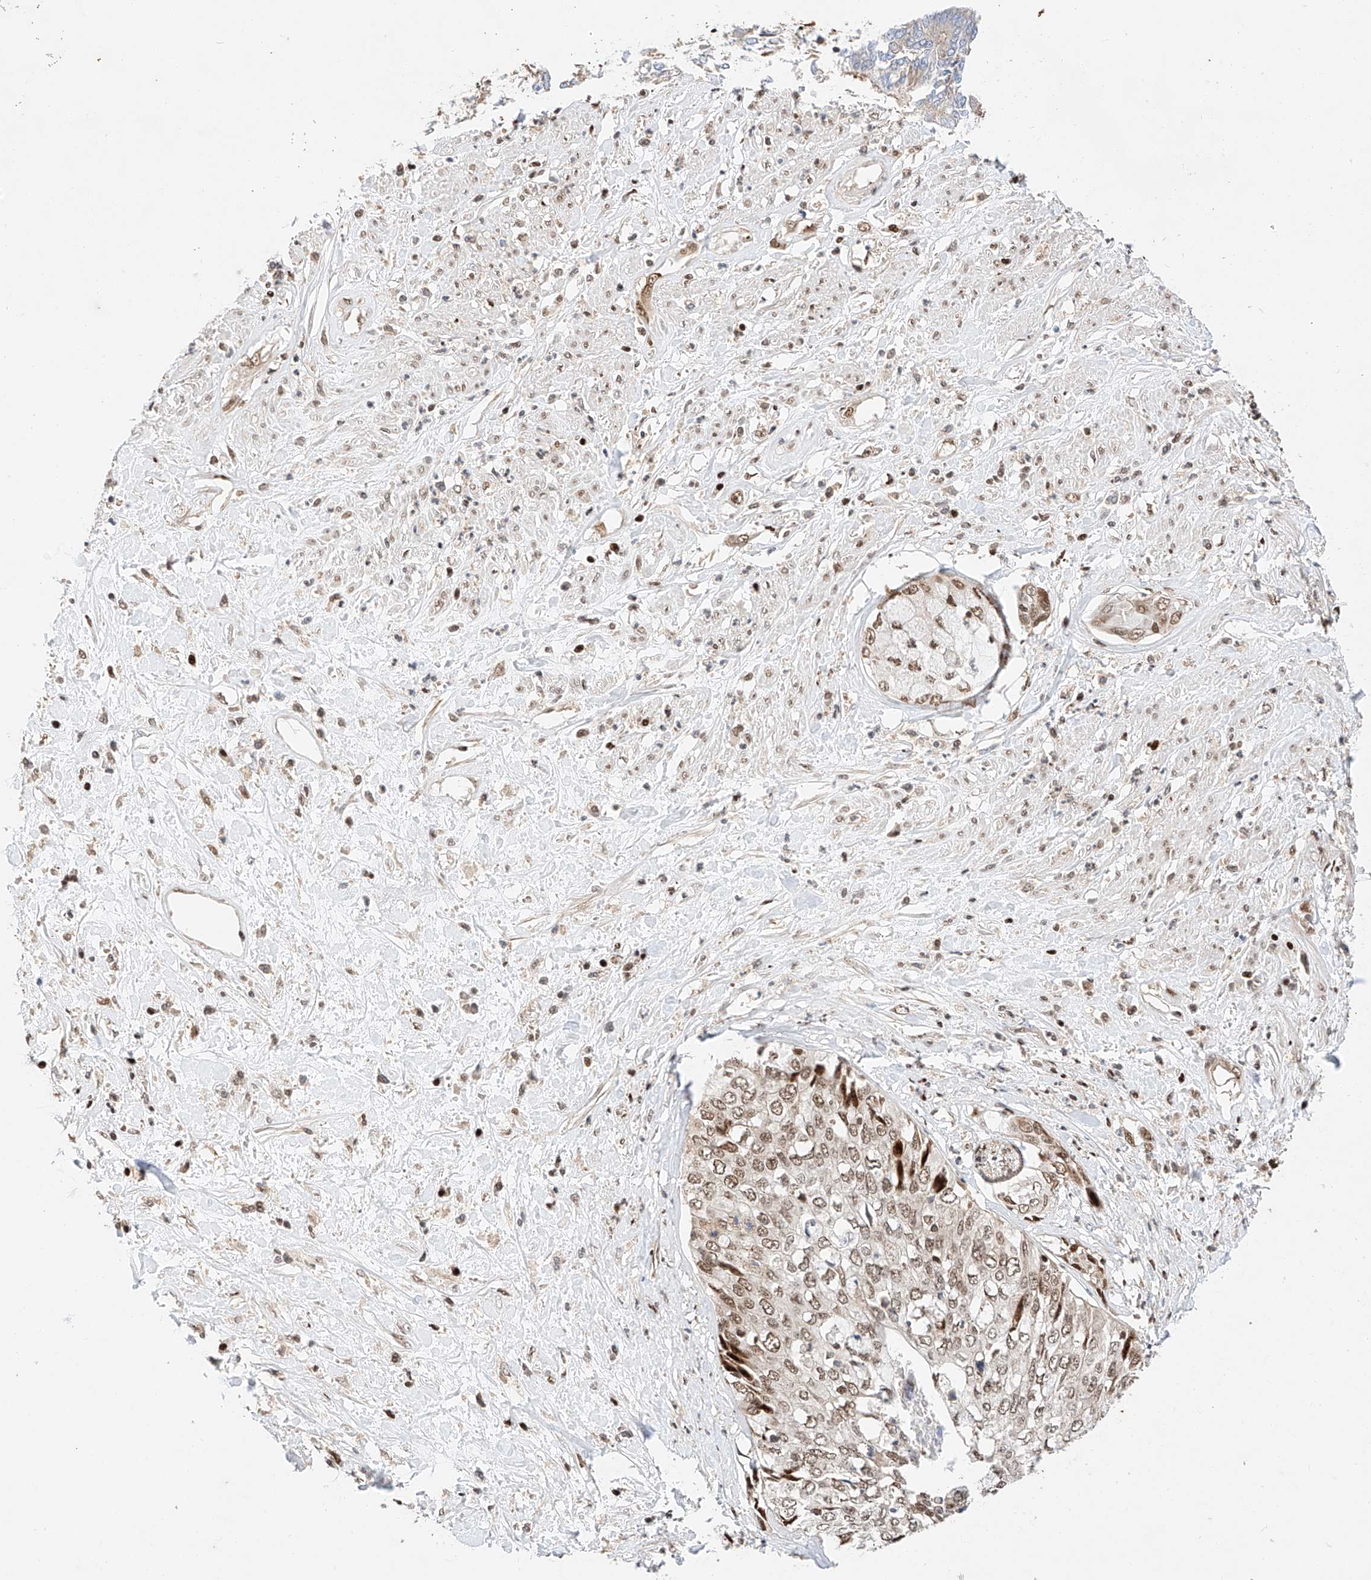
{"staining": {"intensity": "moderate", "quantity": ">75%", "location": "nuclear"}, "tissue": "cervical cancer", "cell_type": "Tumor cells", "image_type": "cancer", "snomed": [{"axis": "morphology", "description": "Squamous cell carcinoma, NOS"}, {"axis": "topography", "description": "Cervix"}], "caption": "Protein staining displays moderate nuclear expression in approximately >75% of tumor cells in cervical cancer. Using DAB (3,3'-diaminobenzidine) (brown) and hematoxylin (blue) stains, captured at high magnification using brightfield microscopy.", "gene": "HDAC9", "patient": {"sex": "female", "age": 31}}